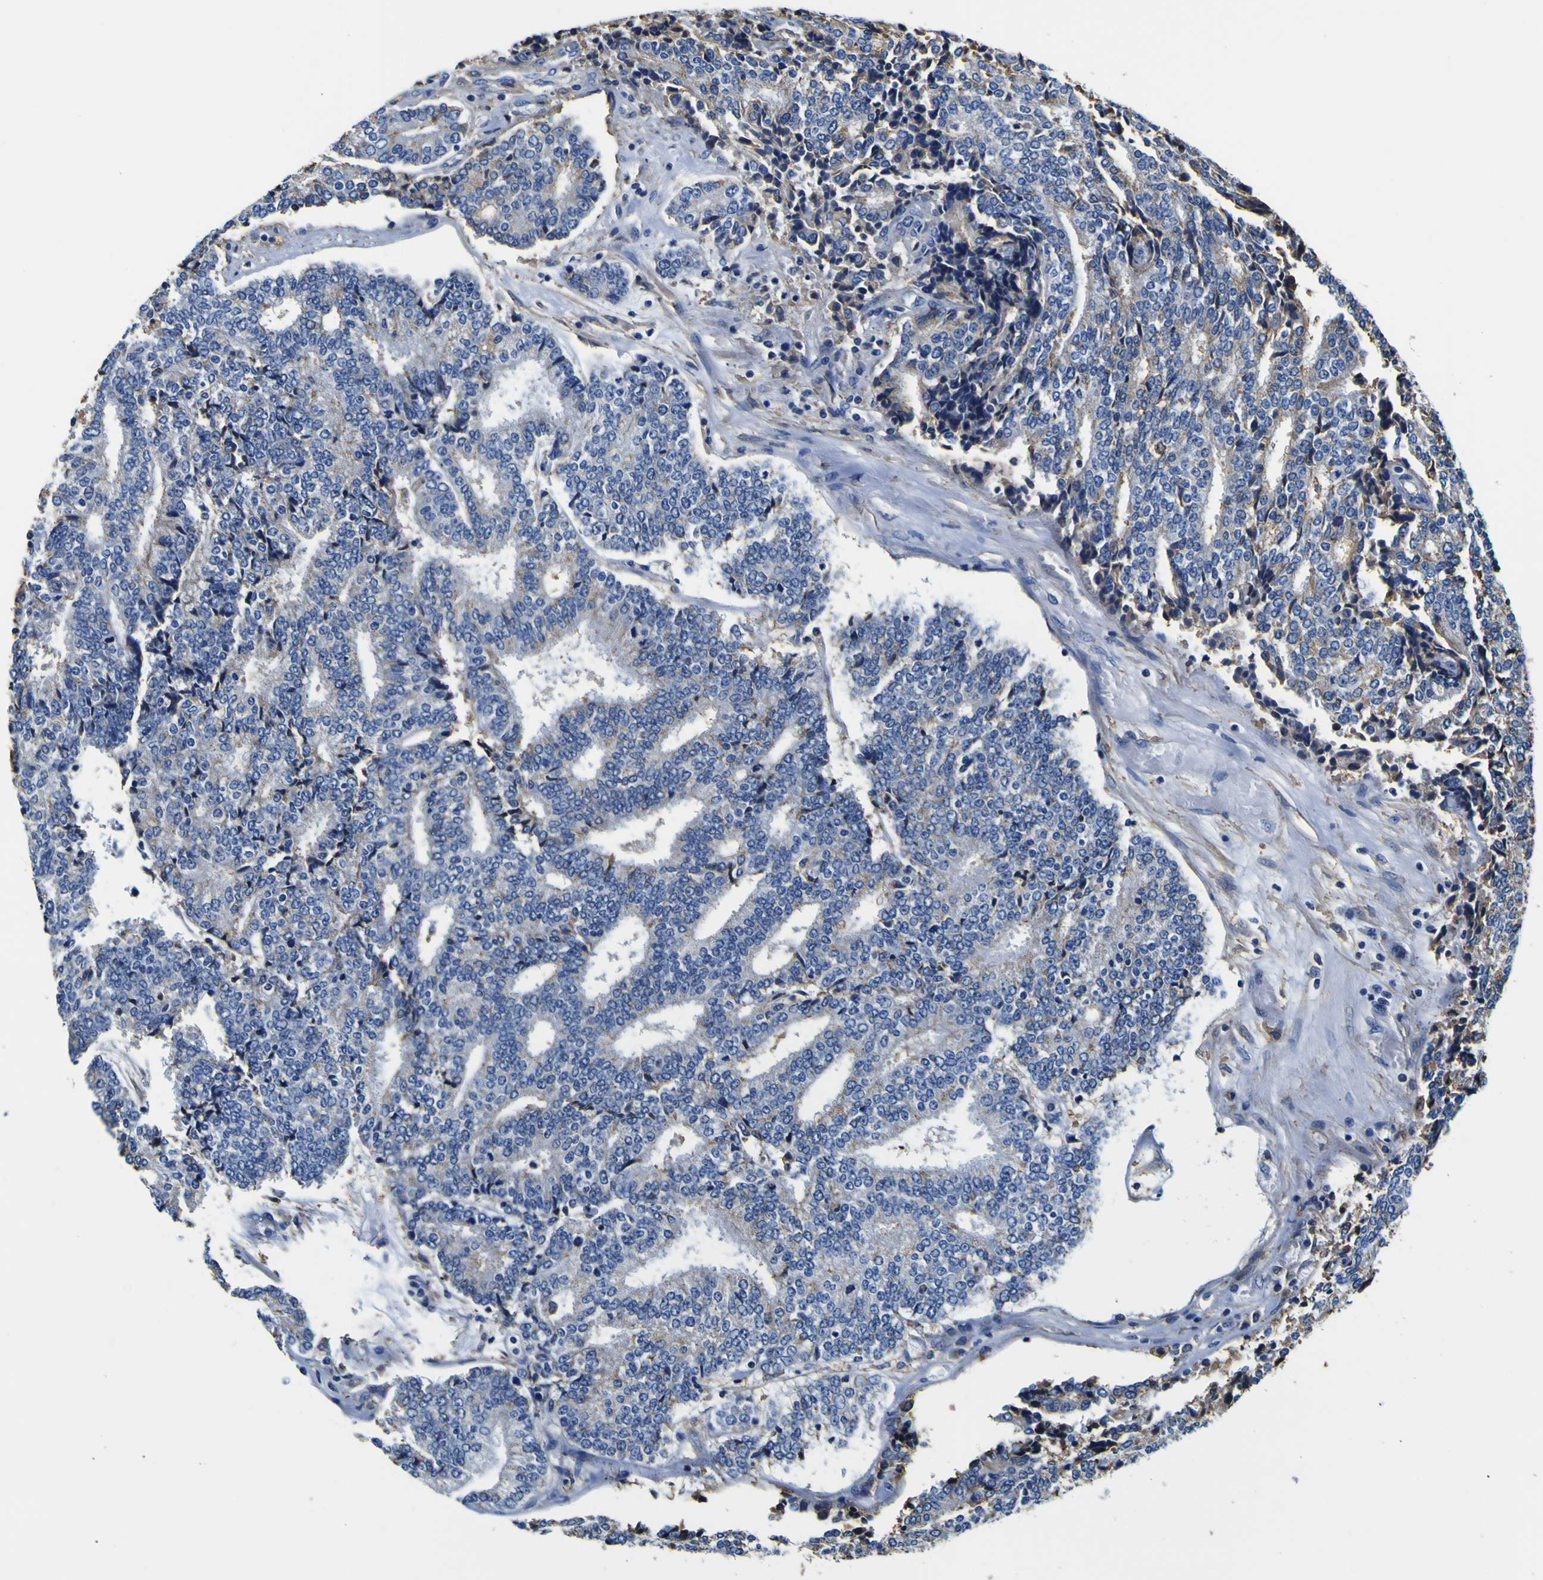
{"staining": {"intensity": "moderate", "quantity": "<25%", "location": "cytoplasmic/membranous"}, "tissue": "prostate cancer", "cell_type": "Tumor cells", "image_type": "cancer", "snomed": [{"axis": "morphology", "description": "Normal tissue, NOS"}, {"axis": "morphology", "description": "Adenocarcinoma, High grade"}, {"axis": "topography", "description": "Prostate"}, {"axis": "topography", "description": "Seminal veicle"}], "caption": "High-magnification brightfield microscopy of high-grade adenocarcinoma (prostate) stained with DAB (3,3'-diaminobenzidine) (brown) and counterstained with hematoxylin (blue). tumor cells exhibit moderate cytoplasmic/membranous staining is appreciated in approximately<25% of cells. (brown staining indicates protein expression, while blue staining denotes nuclei).", "gene": "PXDN", "patient": {"sex": "male", "age": 55}}